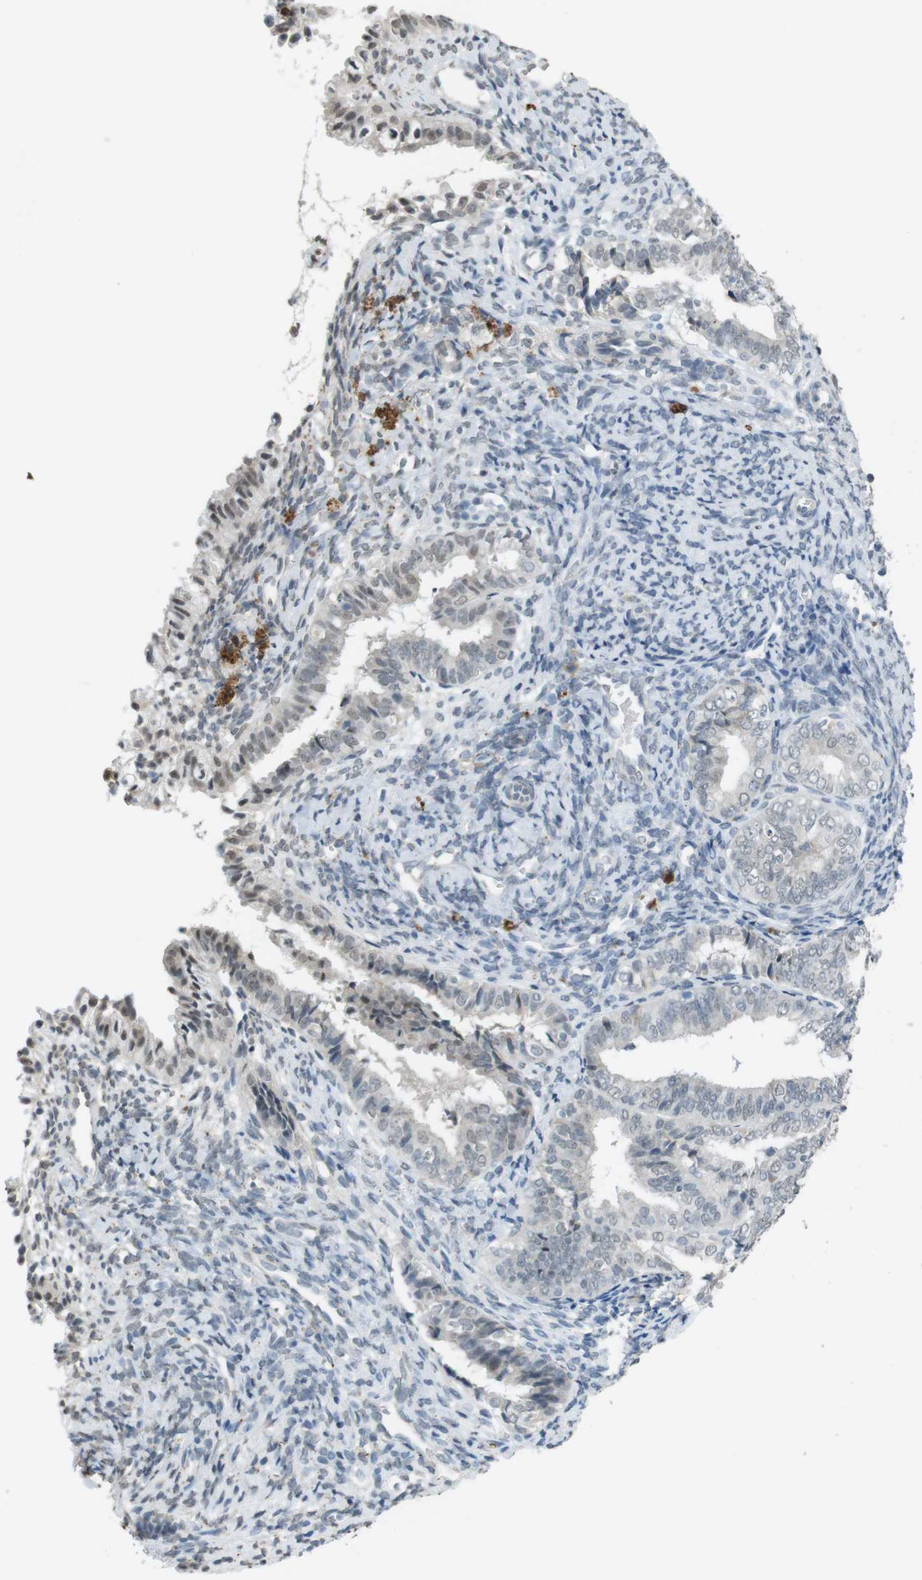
{"staining": {"intensity": "weak", "quantity": "<25%", "location": "nuclear"}, "tissue": "endometrial cancer", "cell_type": "Tumor cells", "image_type": "cancer", "snomed": [{"axis": "morphology", "description": "Adenocarcinoma, NOS"}, {"axis": "topography", "description": "Endometrium"}], "caption": "Tumor cells show no significant positivity in adenocarcinoma (endometrial).", "gene": "FZD10", "patient": {"sex": "female", "age": 63}}